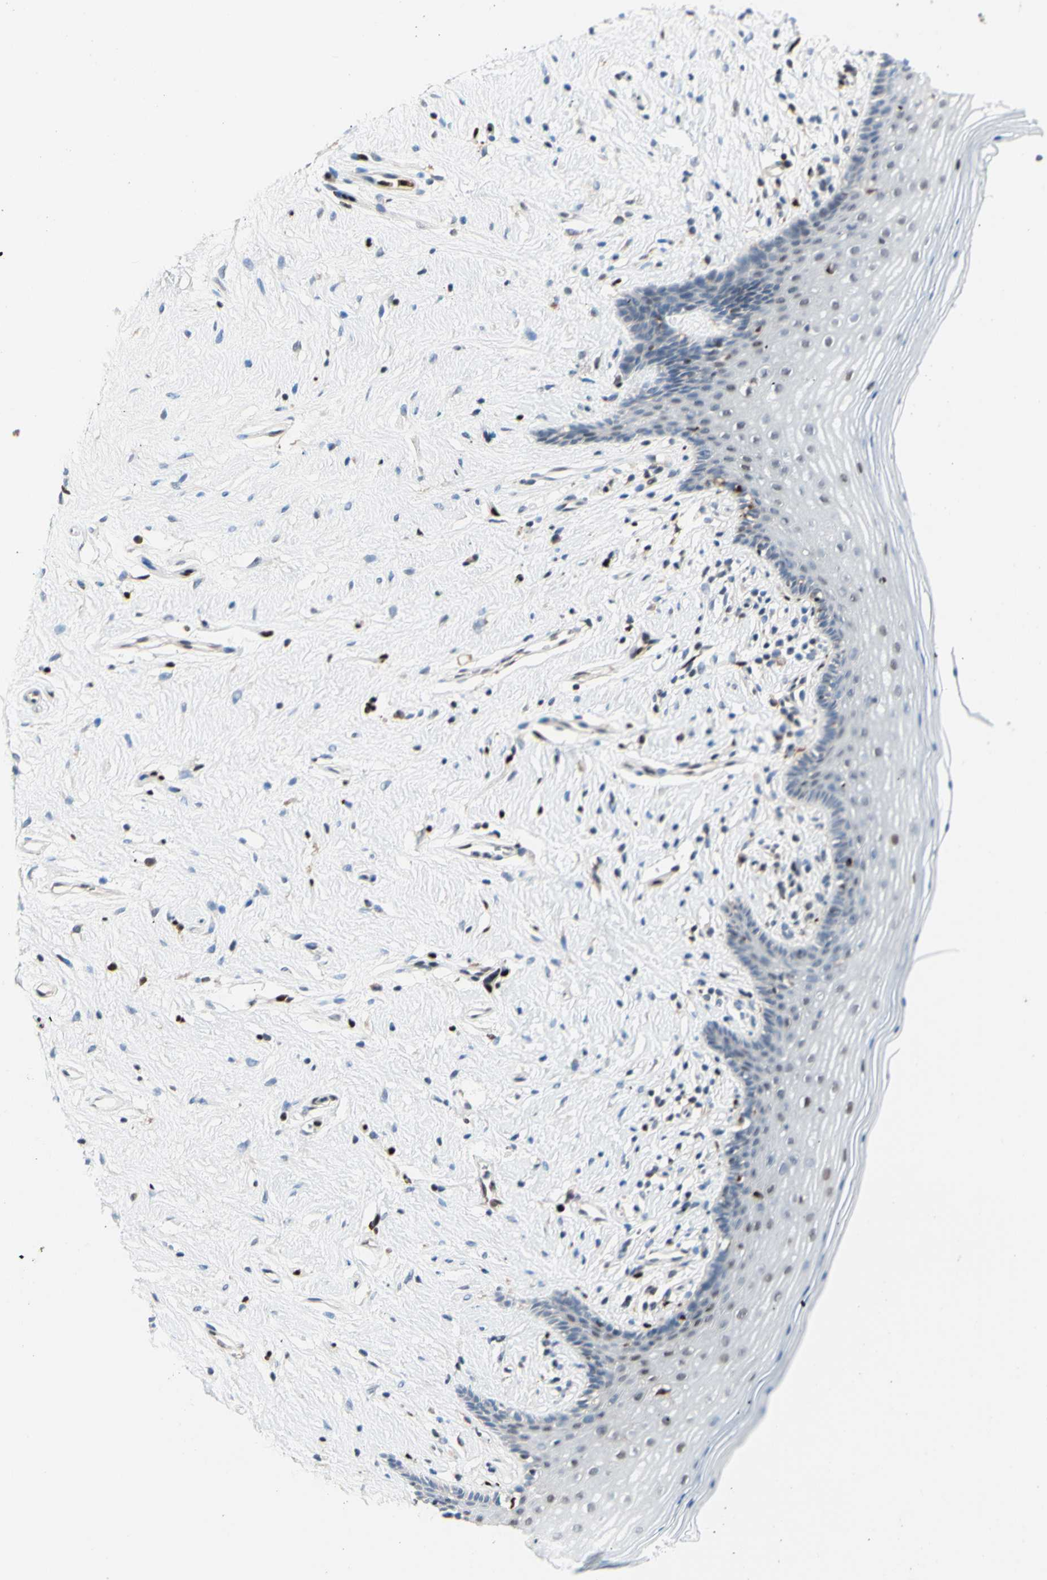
{"staining": {"intensity": "weak", "quantity": "25%-75%", "location": "nuclear"}, "tissue": "vagina", "cell_type": "Squamous epithelial cells", "image_type": "normal", "snomed": [{"axis": "morphology", "description": "Normal tissue, NOS"}, {"axis": "topography", "description": "Vagina"}], "caption": "This photomicrograph exhibits immunohistochemistry (IHC) staining of normal human vagina, with low weak nuclear positivity in approximately 25%-75% of squamous epithelial cells.", "gene": "EED", "patient": {"sex": "female", "age": 44}}